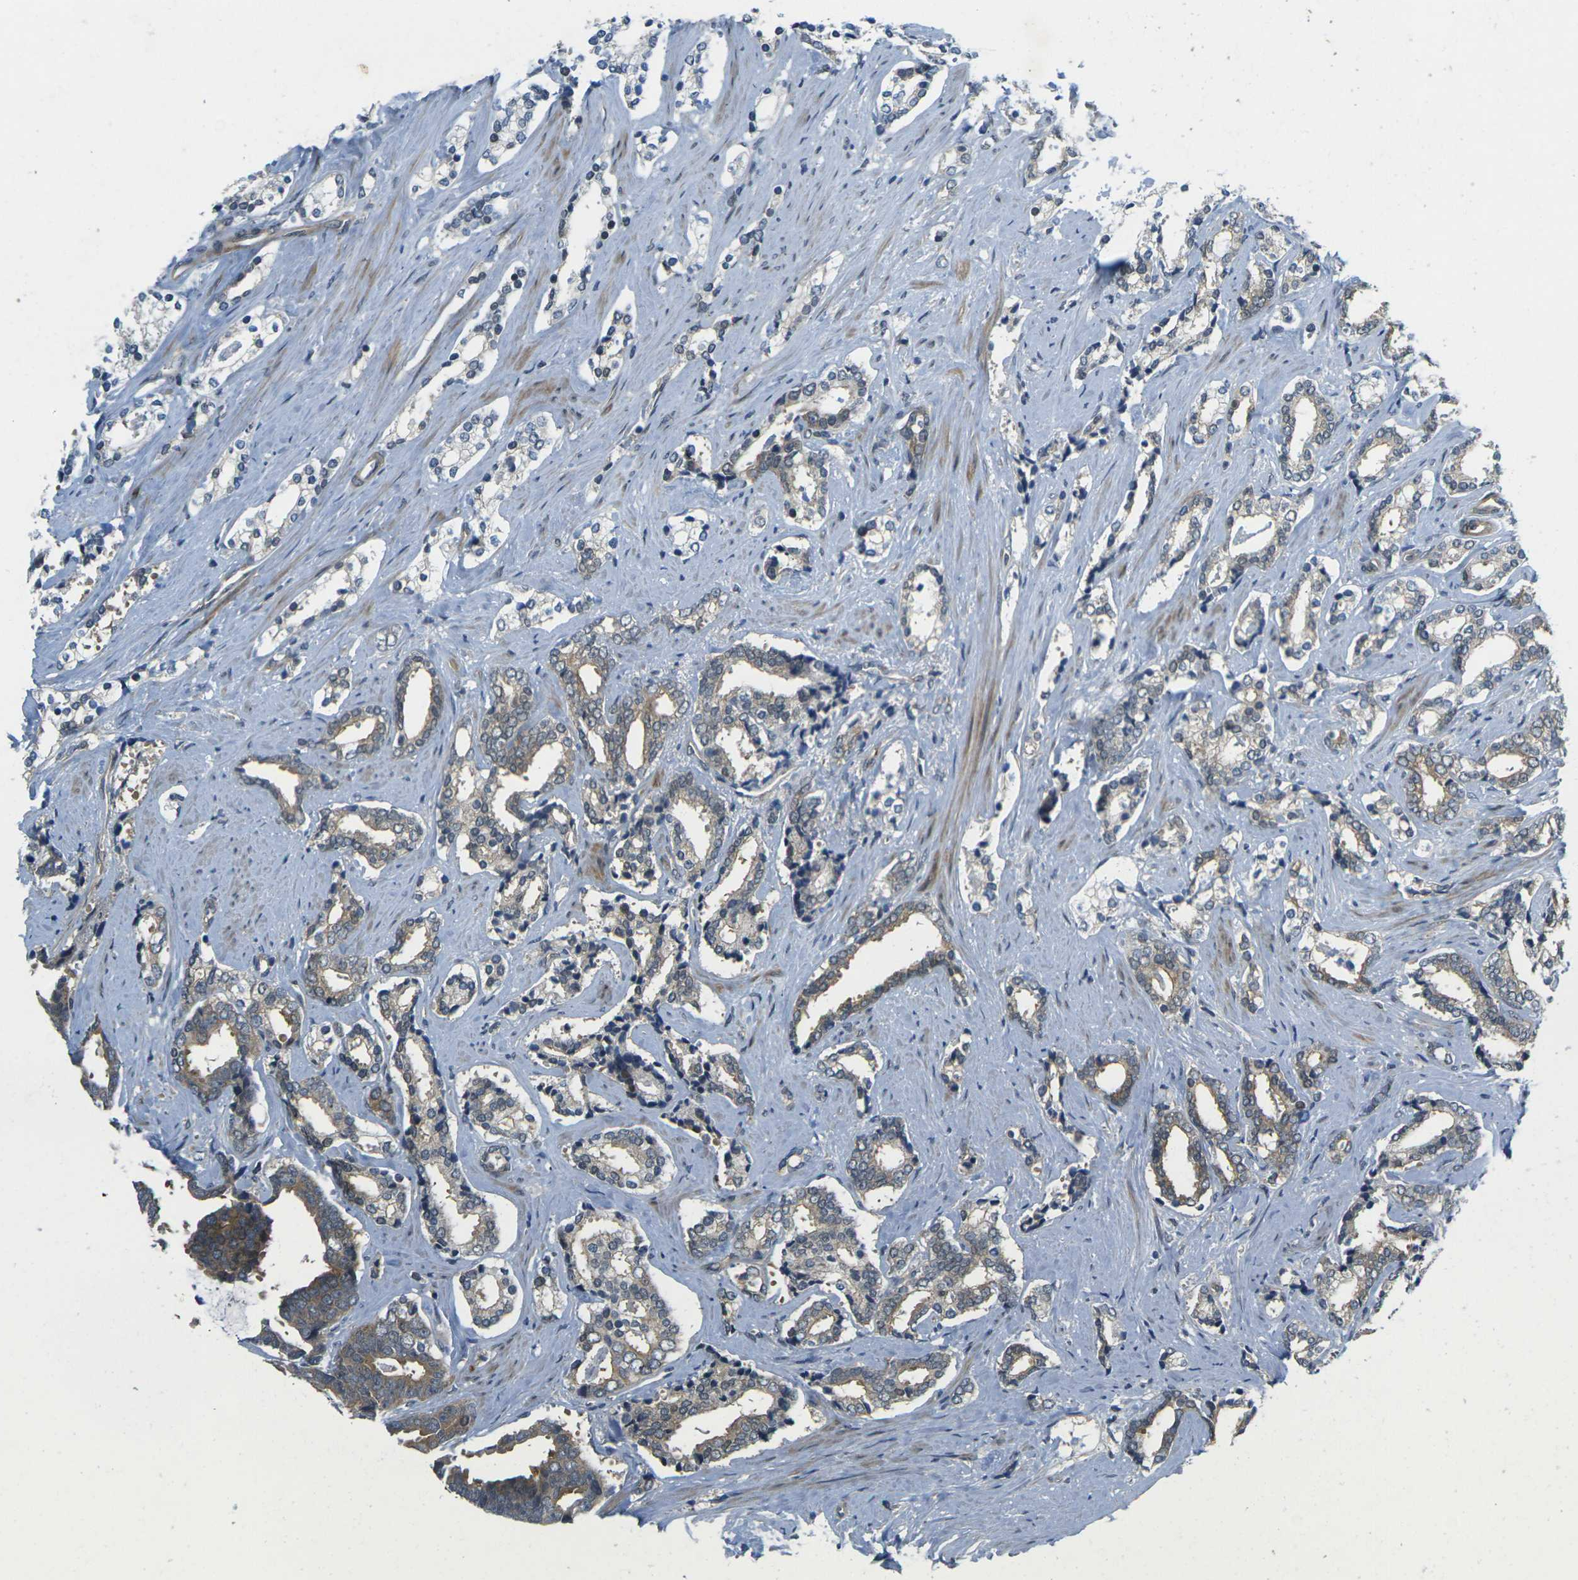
{"staining": {"intensity": "moderate", "quantity": "25%-75%", "location": "cytoplasmic/membranous"}, "tissue": "prostate cancer", "cell_type": "Tumor cells", "image_type": "cancer", "snomed": [{"axis": "morphology", "description": "Adenocarcinoma, High grade"}, {"axis": "topography", "description": "Prostate"}], "caption": "The immunohistochemical stain highlights moderate cytoplasmic/membranous staining in tumor cells of adenocarcinoma (high-grade) (prostate) tissue.", "gene": "KCTD10", "patient": {"sex": "male", "age": 67}}